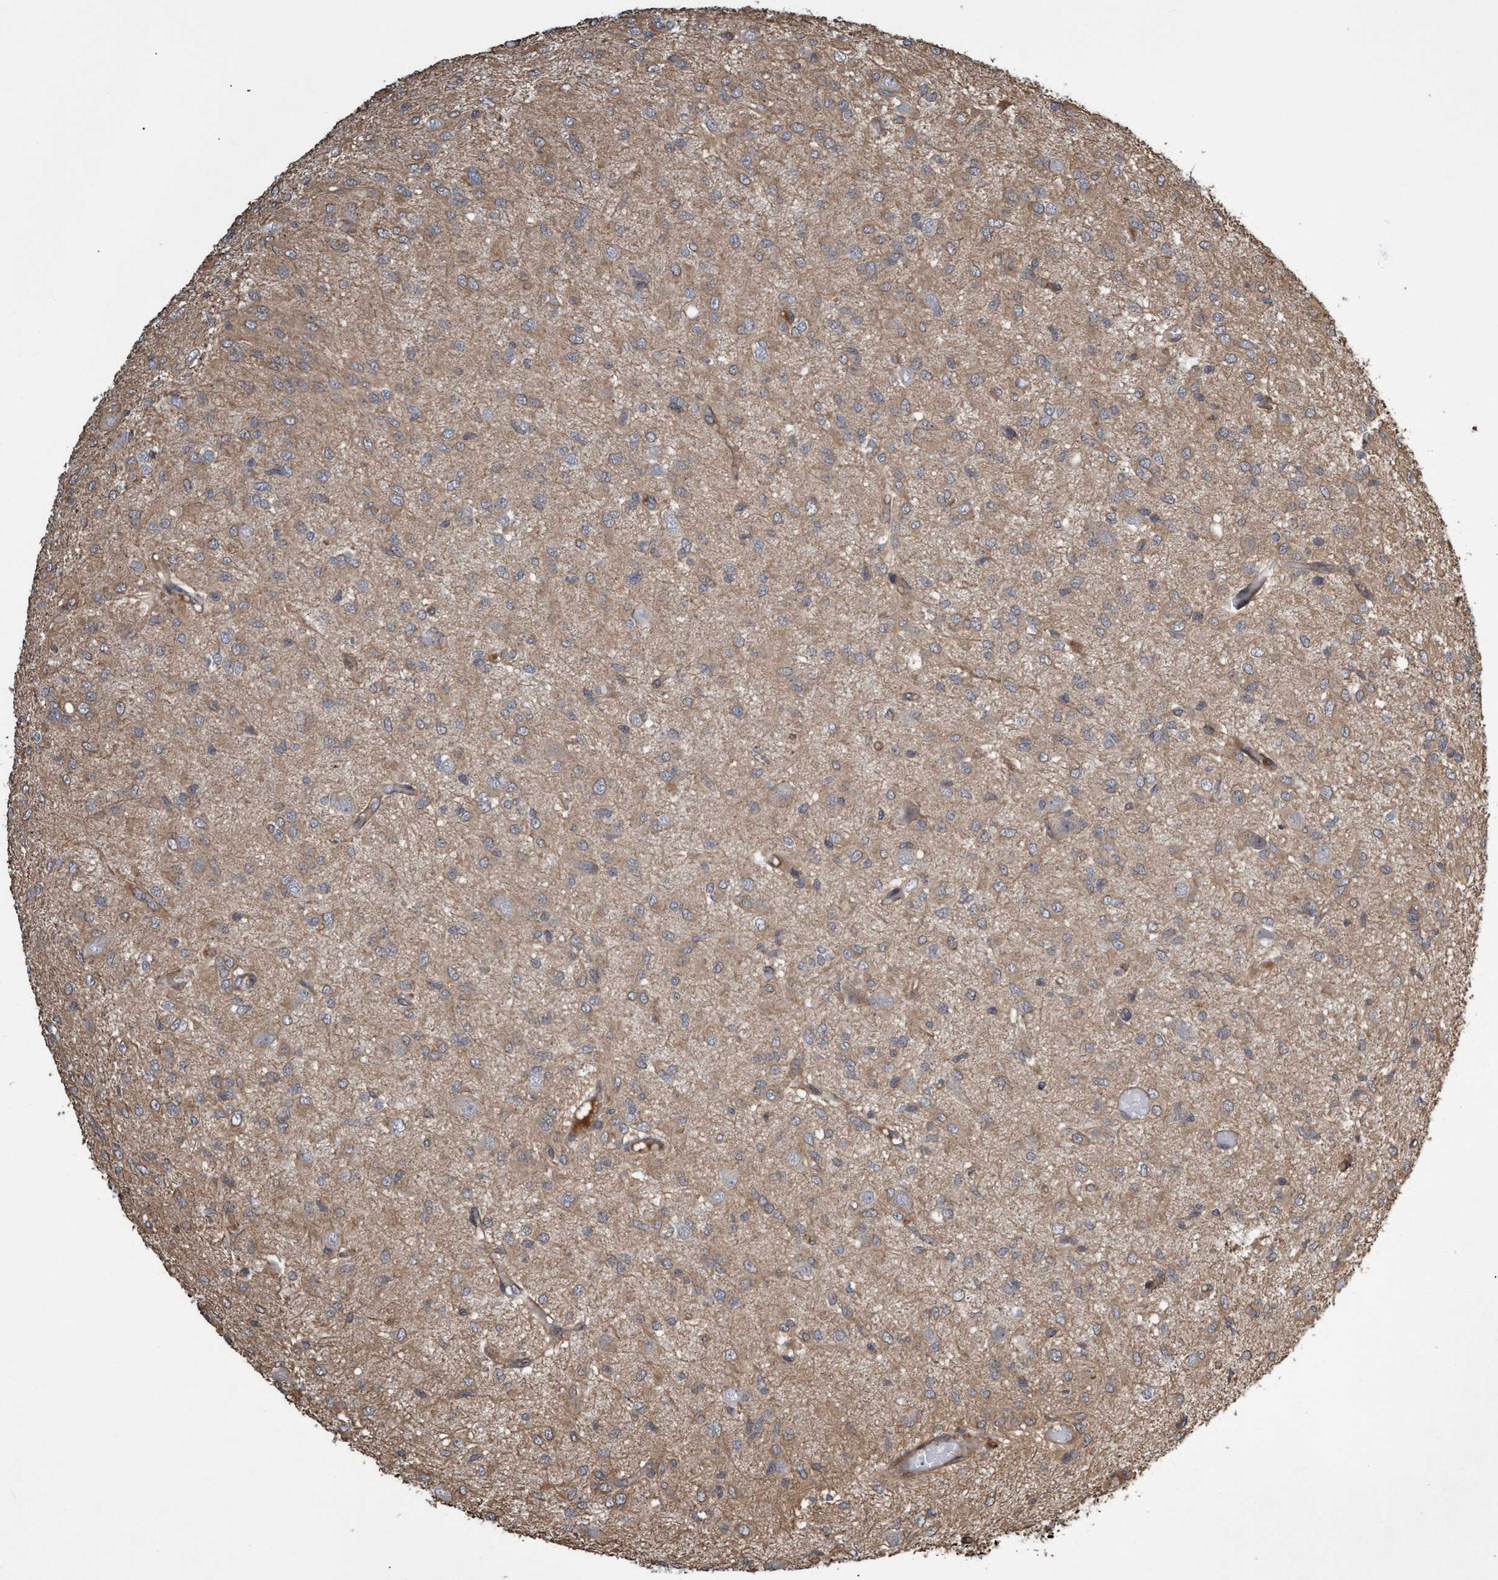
{"staining": {"intensity": "weak", "quantity": ">75%", "location": "cytoplasmic/membranous"}, "tissue": "glioma", "cell_type": "Tumor cells", "image_type": "cancer", "snomed": [{"axis": "morphology", "description": "Glioma, malignant, High grade"}, {"axis": "topography", "description": "Brain"}], "caption": "This is a micrograph of IHC staining of glioma, which shows weak positivity in the cytoplasmic/membranous of tumor cells.", "gene": "TNFRSF10B", "patient": {"sex": "female", "age": 59}}